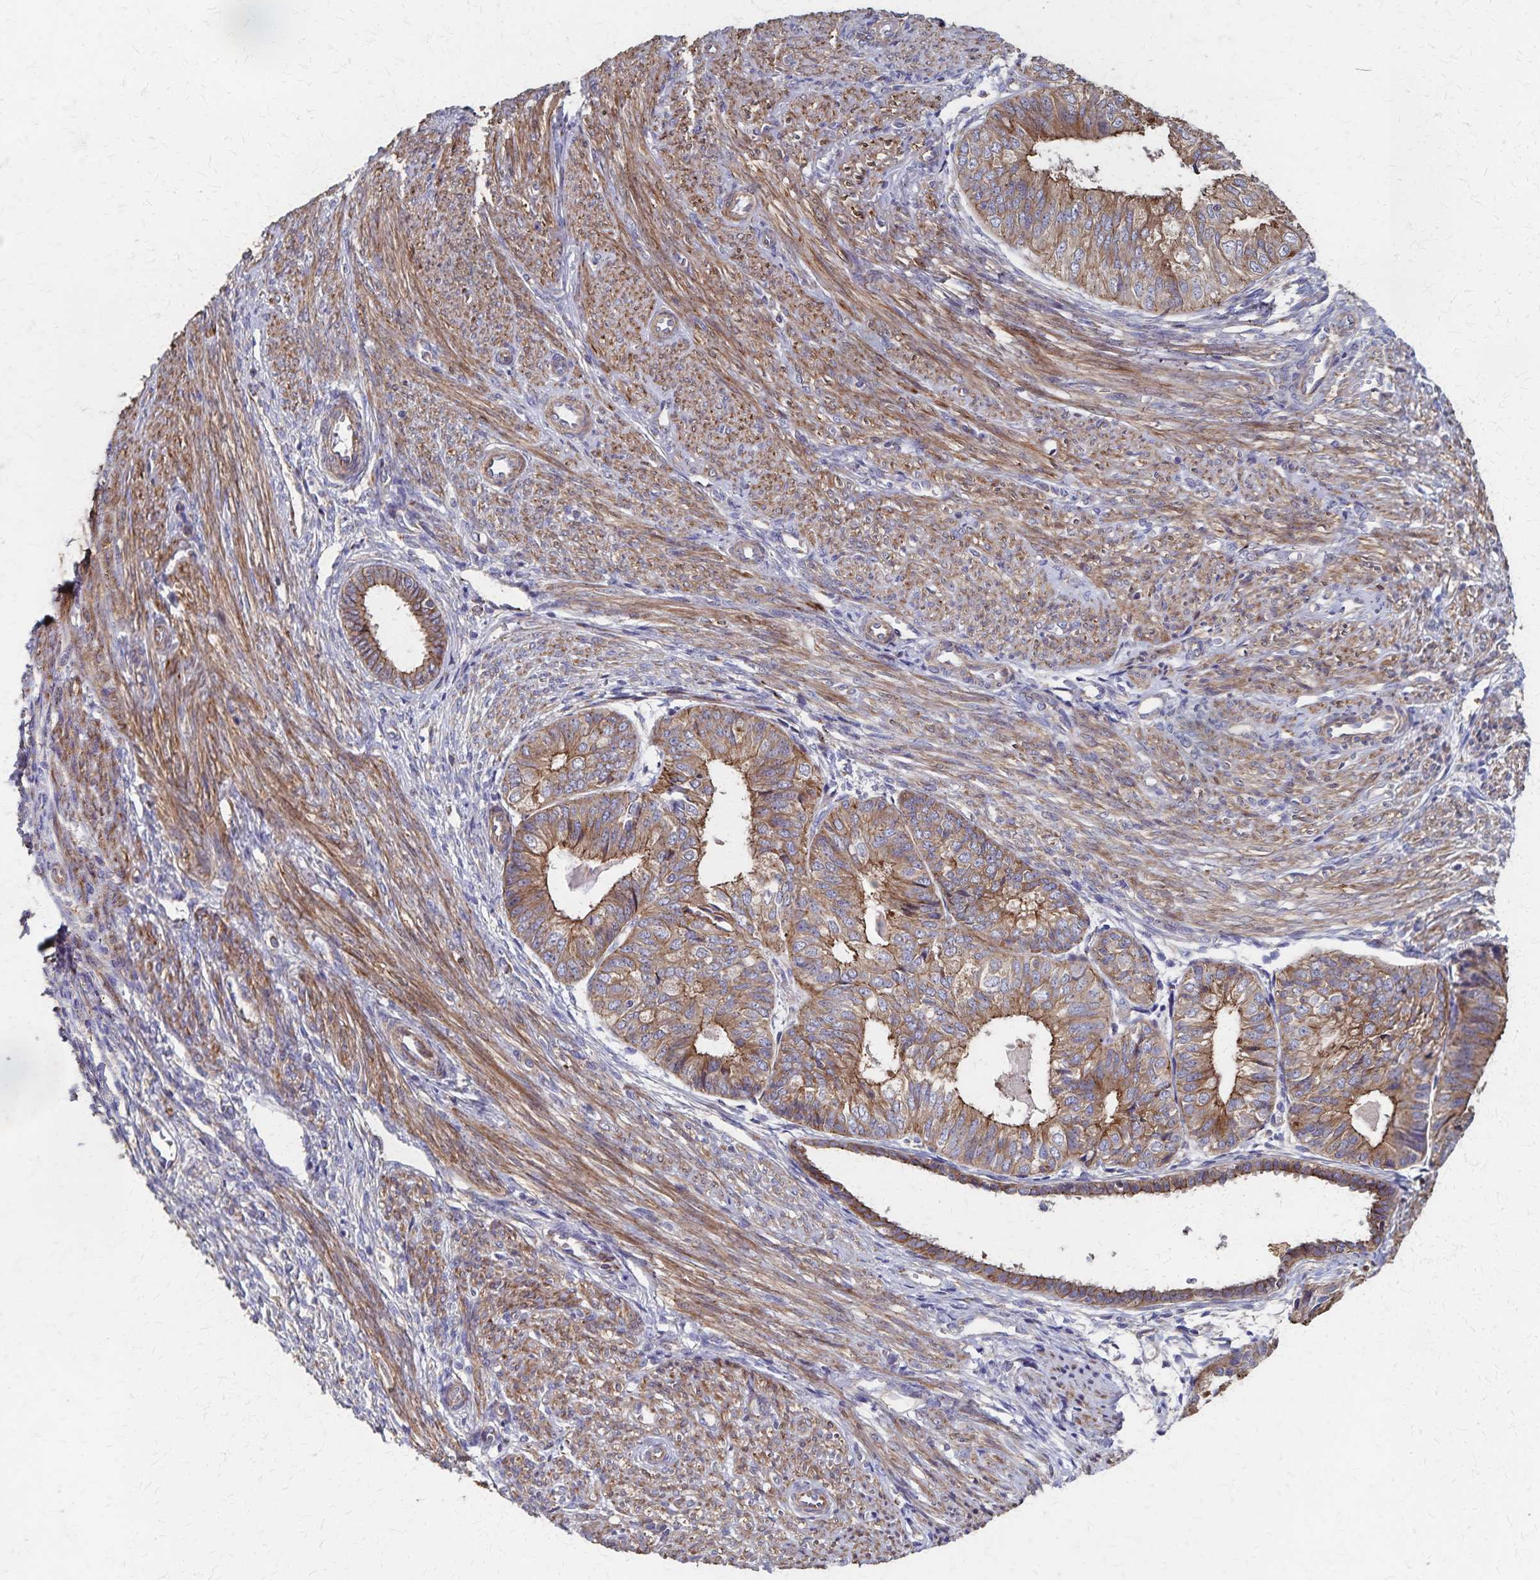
{"staining": {"intensity": "moderate", "quantity": ">75%", "location": "cytoplasmic/membranous"}, "tissue": "endometrial cancer", "cell_type": "Tumor cells", "image_type": "cancer", "snomed": [{"axis": "morphology", "description": "Adenocarcinoma, NOS"}, {"axis": "topography", "description": "Endometrium"}], "caption": "Human endometrial adenocarcinoma stained with a brown dye demonstrates moderate cytoplasmic/membranous positive positivity in about >75% of tumor cells.", "gene": "PGAP2", "patient": {"sex": "female", "age": 58}}